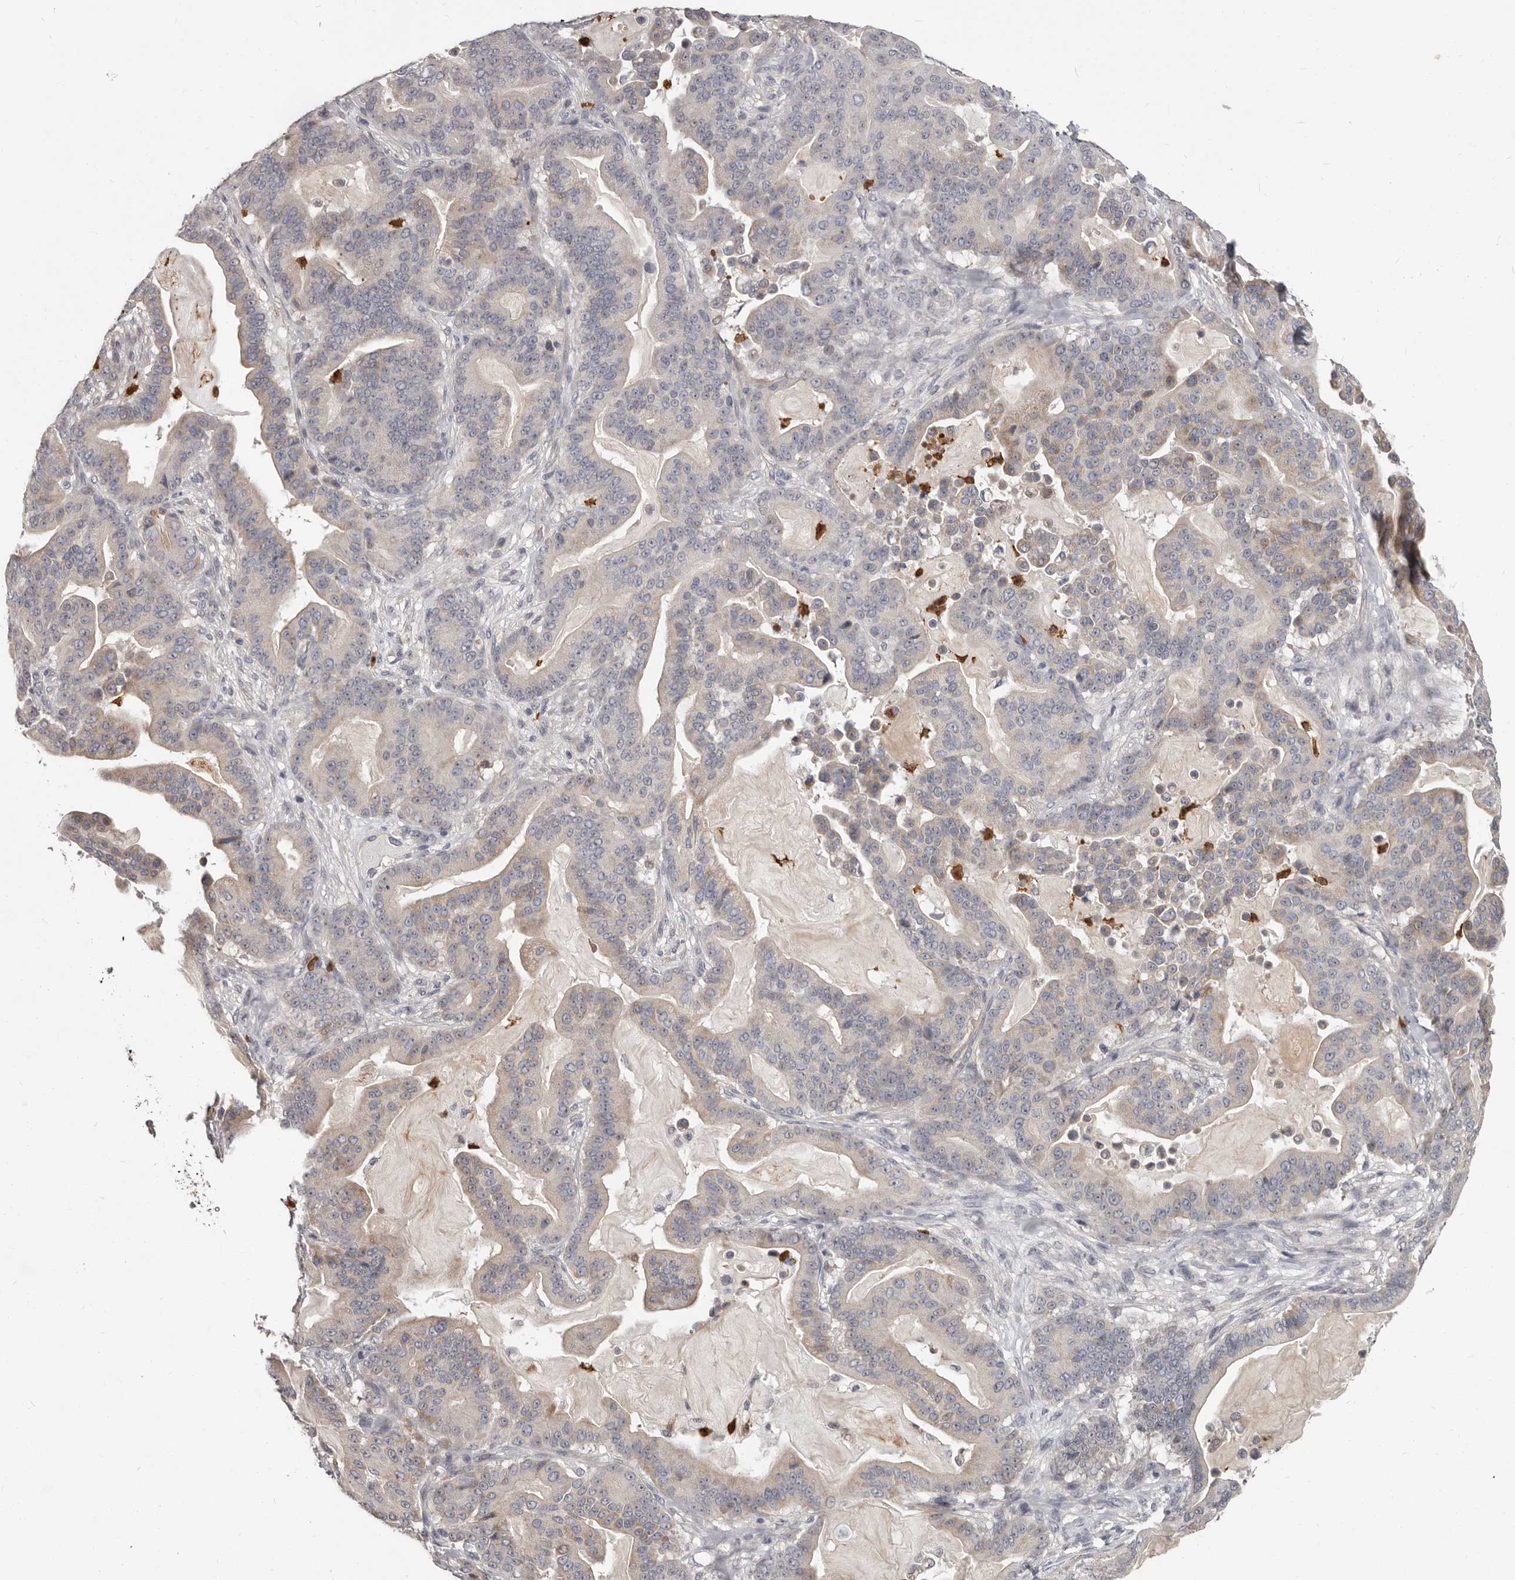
{"staining": {"intensity": "negative", "quantity": "none", "location": "none"}, "tissue": "pancreatic cancer", "cell_type": "Tumor cells", "image_type": "cancer", "snomed": [{"axis": "morphology", "description": "Adenocarcinoma, NOS"}, {"axis": "topography", "description": "Pancreas"}], "caption": "This is an immunohistochemistry photomicrograph of human pancreatic cancer. There is no expression in tumor cells.", "gene": "GPR157", "patient": {"sex": "male", "age": 63}}